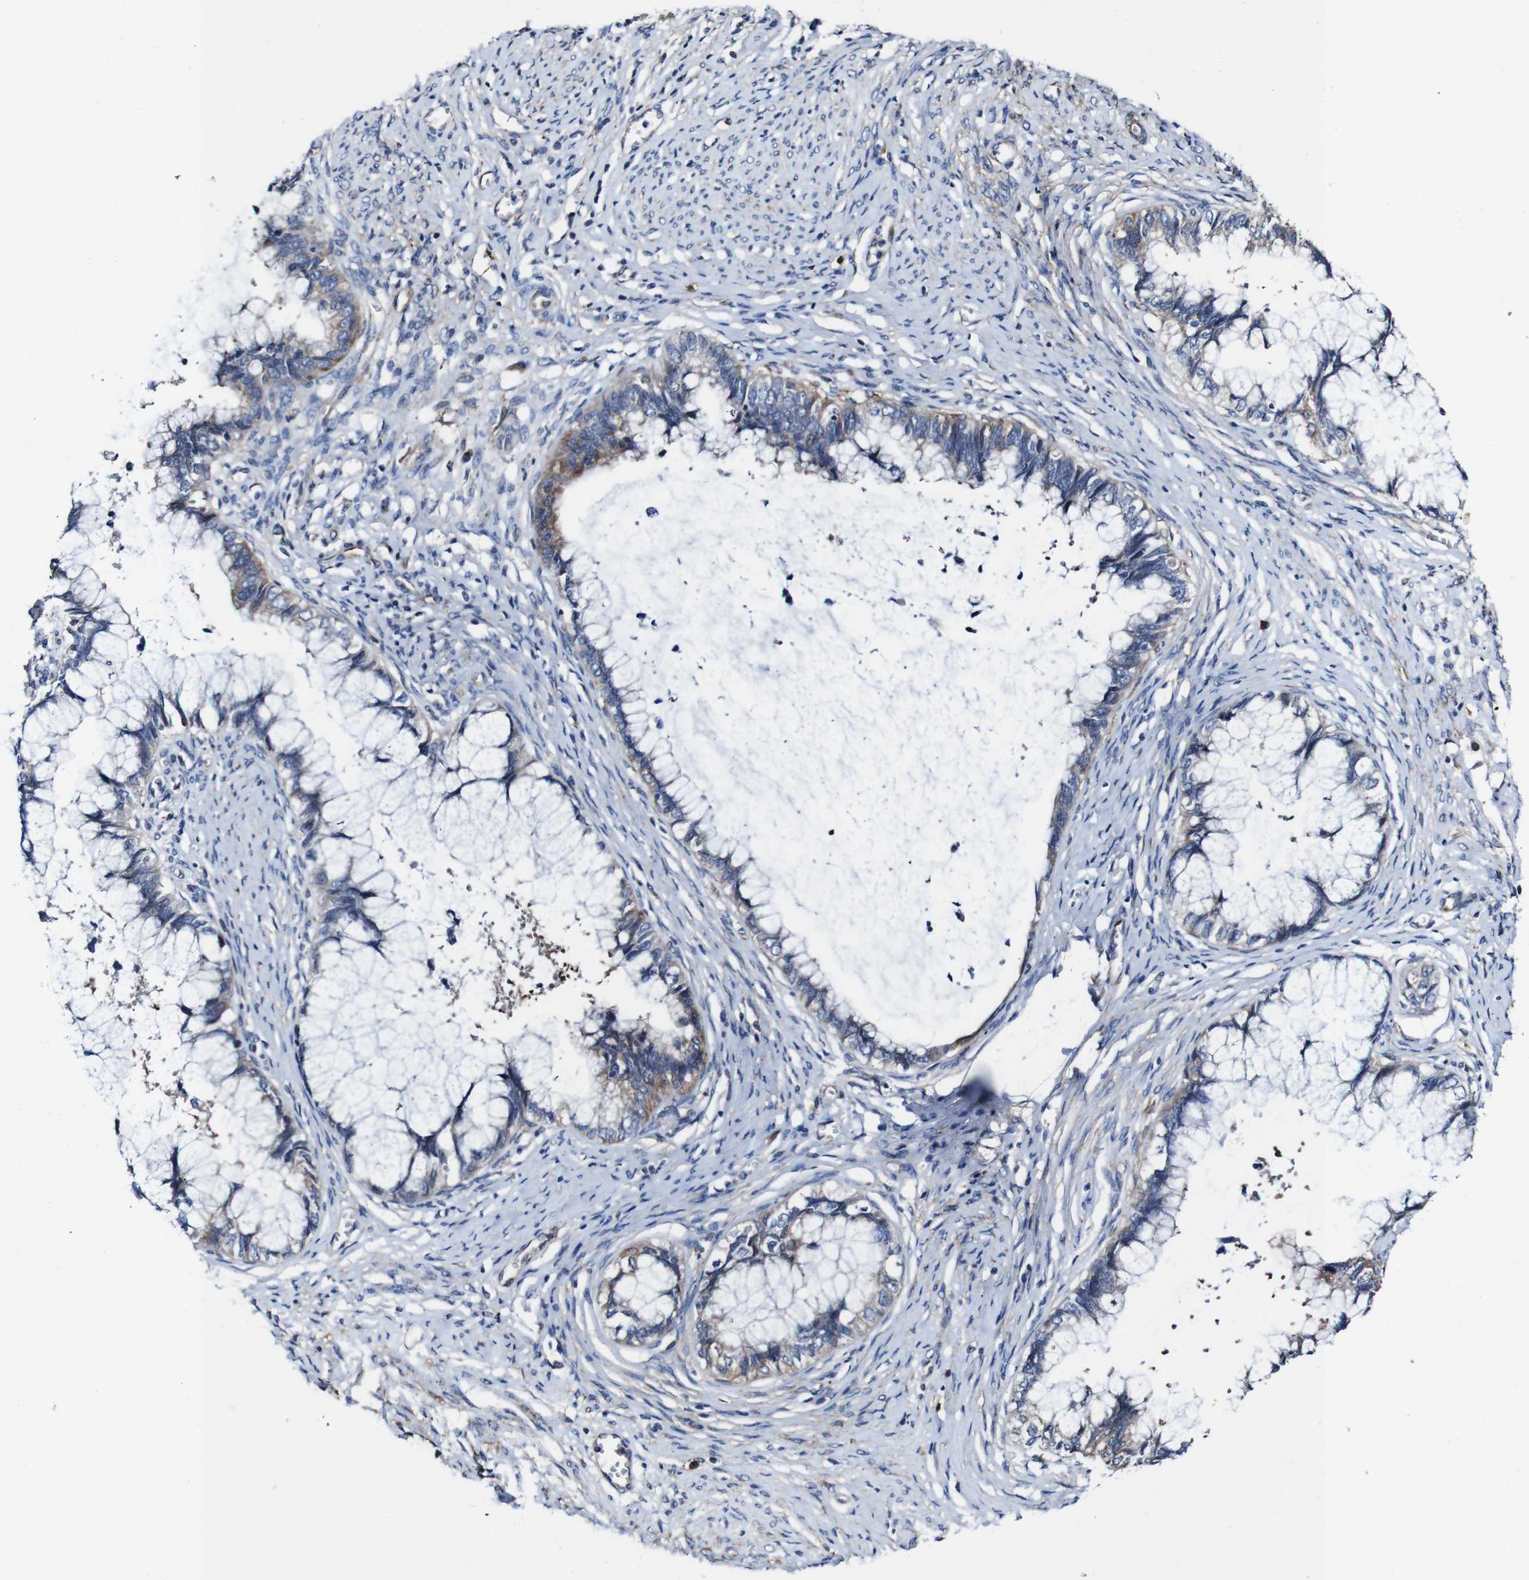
{"staining": {"intensity": "strong", "quantity": "25%-75%", "location": "cytoplasmic/membranous"}, "tissue": "cervical cancer", "cell_type": "Tumor cells", "image_type": "cancer", "snomed": [{"axis": "morphology", "description": "Adenocarcinoma, NOS"}, {"axis": "topography", "description": "Cervix"}], "caption": "Immunohistochemical staining of human cervical cancer shows strong cytoplasmic/membranous protein positivity in about 25%-75% of tumor cells. The protein of interest is stained brown, and the nuclei are stained in blue (DAB (3,3'-diaminobenzidine) IHC with brightfield microscopy, high magnification).", "gene": "CSF1R", "patient": {"sex": "female", "age": 44}}